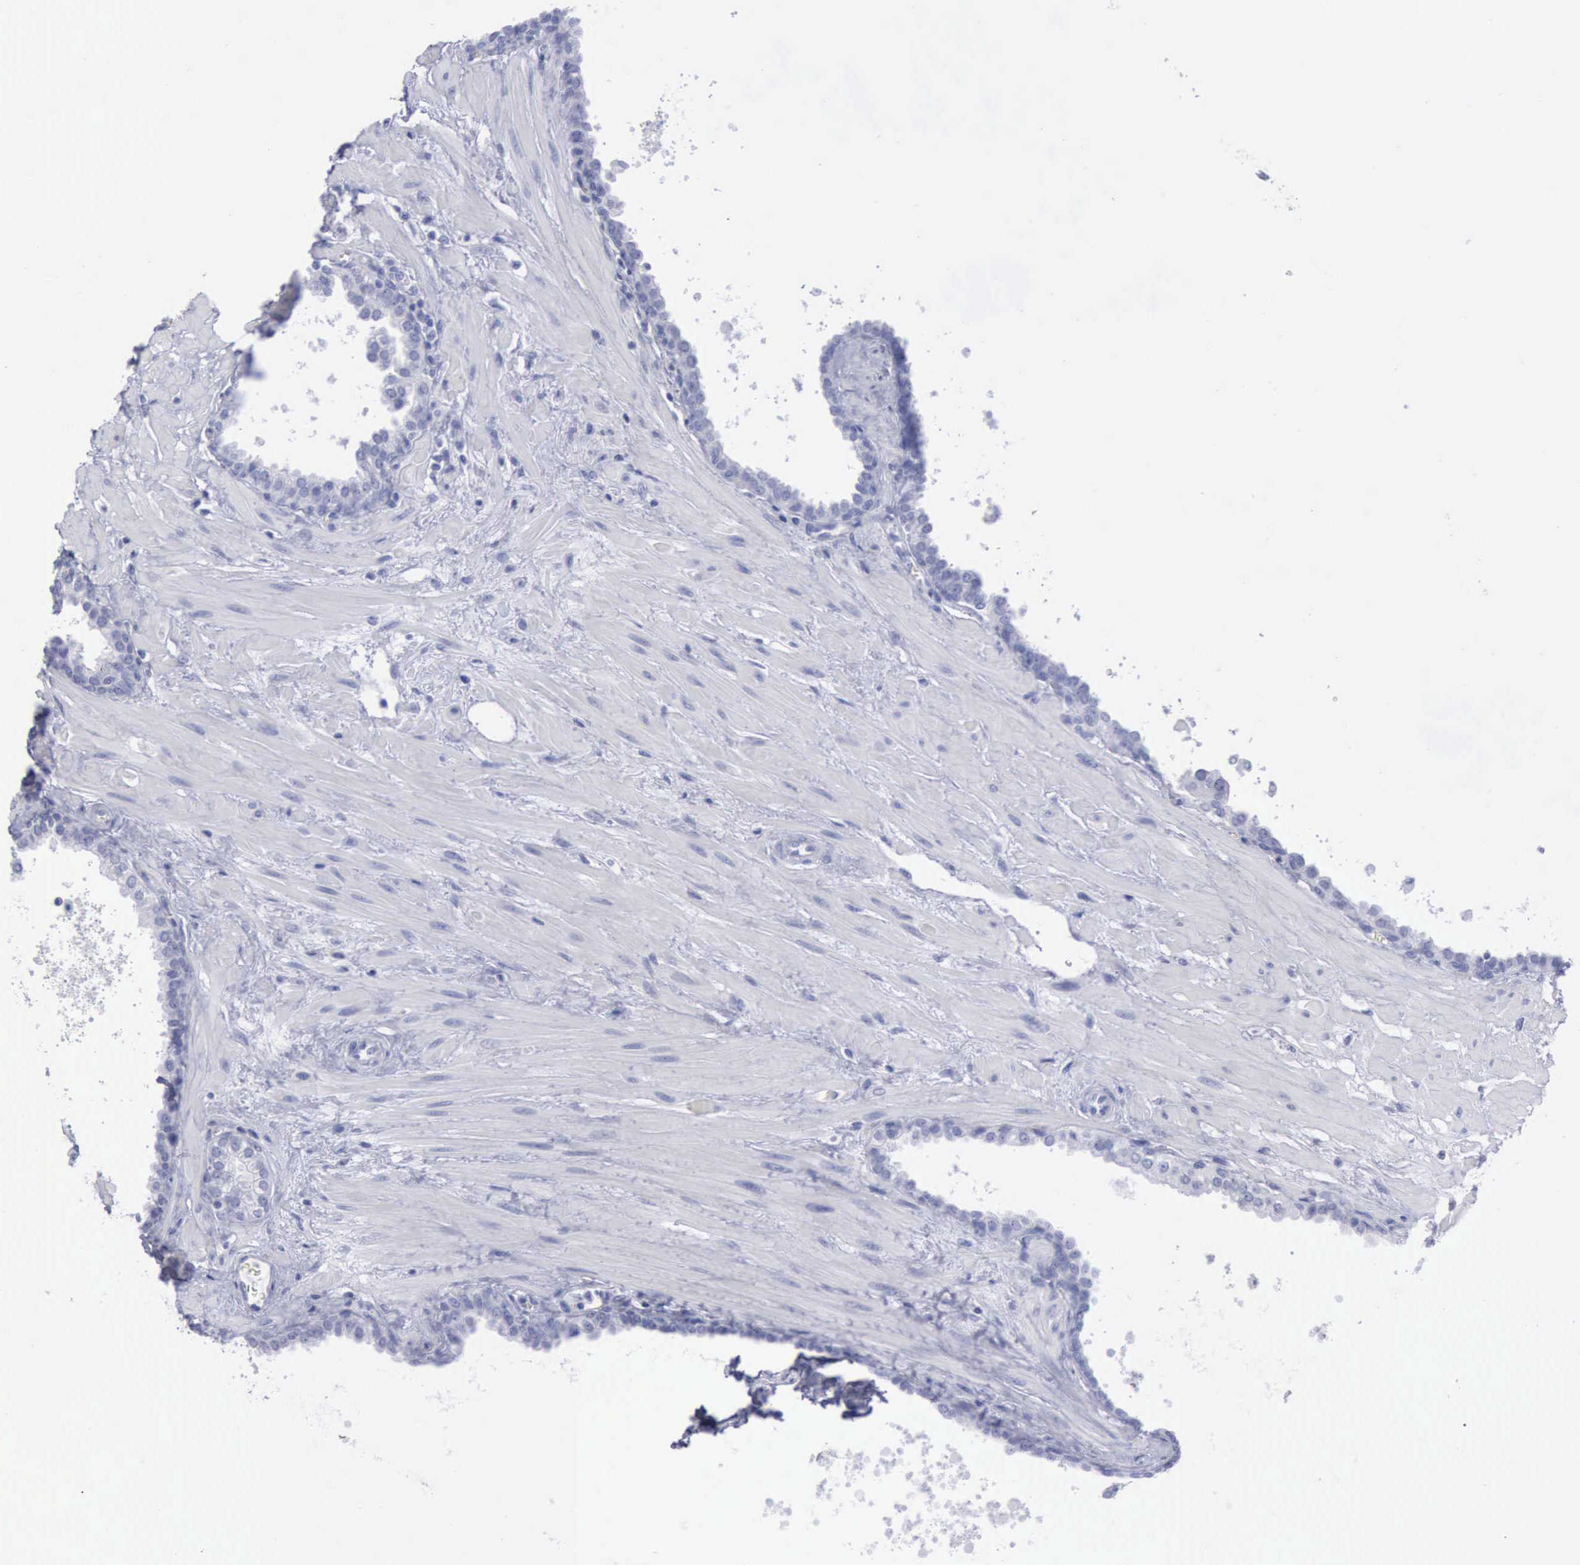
{"staining": {"intensity": "negative", "quantity": "none", "location": "none"}, "tissue": "prostate", "cell_type": "Glandular cells", "image_type": "normal", "snomed": [{"axis": "morphology", "description": "Normal tissue, NOS"}, {"axis": "topography", "description": "Prostate"}], "caption": "A micrograph of prostate stained for a protein exhibits no brown staining in glandular cells.", "gene": "KRT13", "patient": {"sex": "male", "age": 60}}